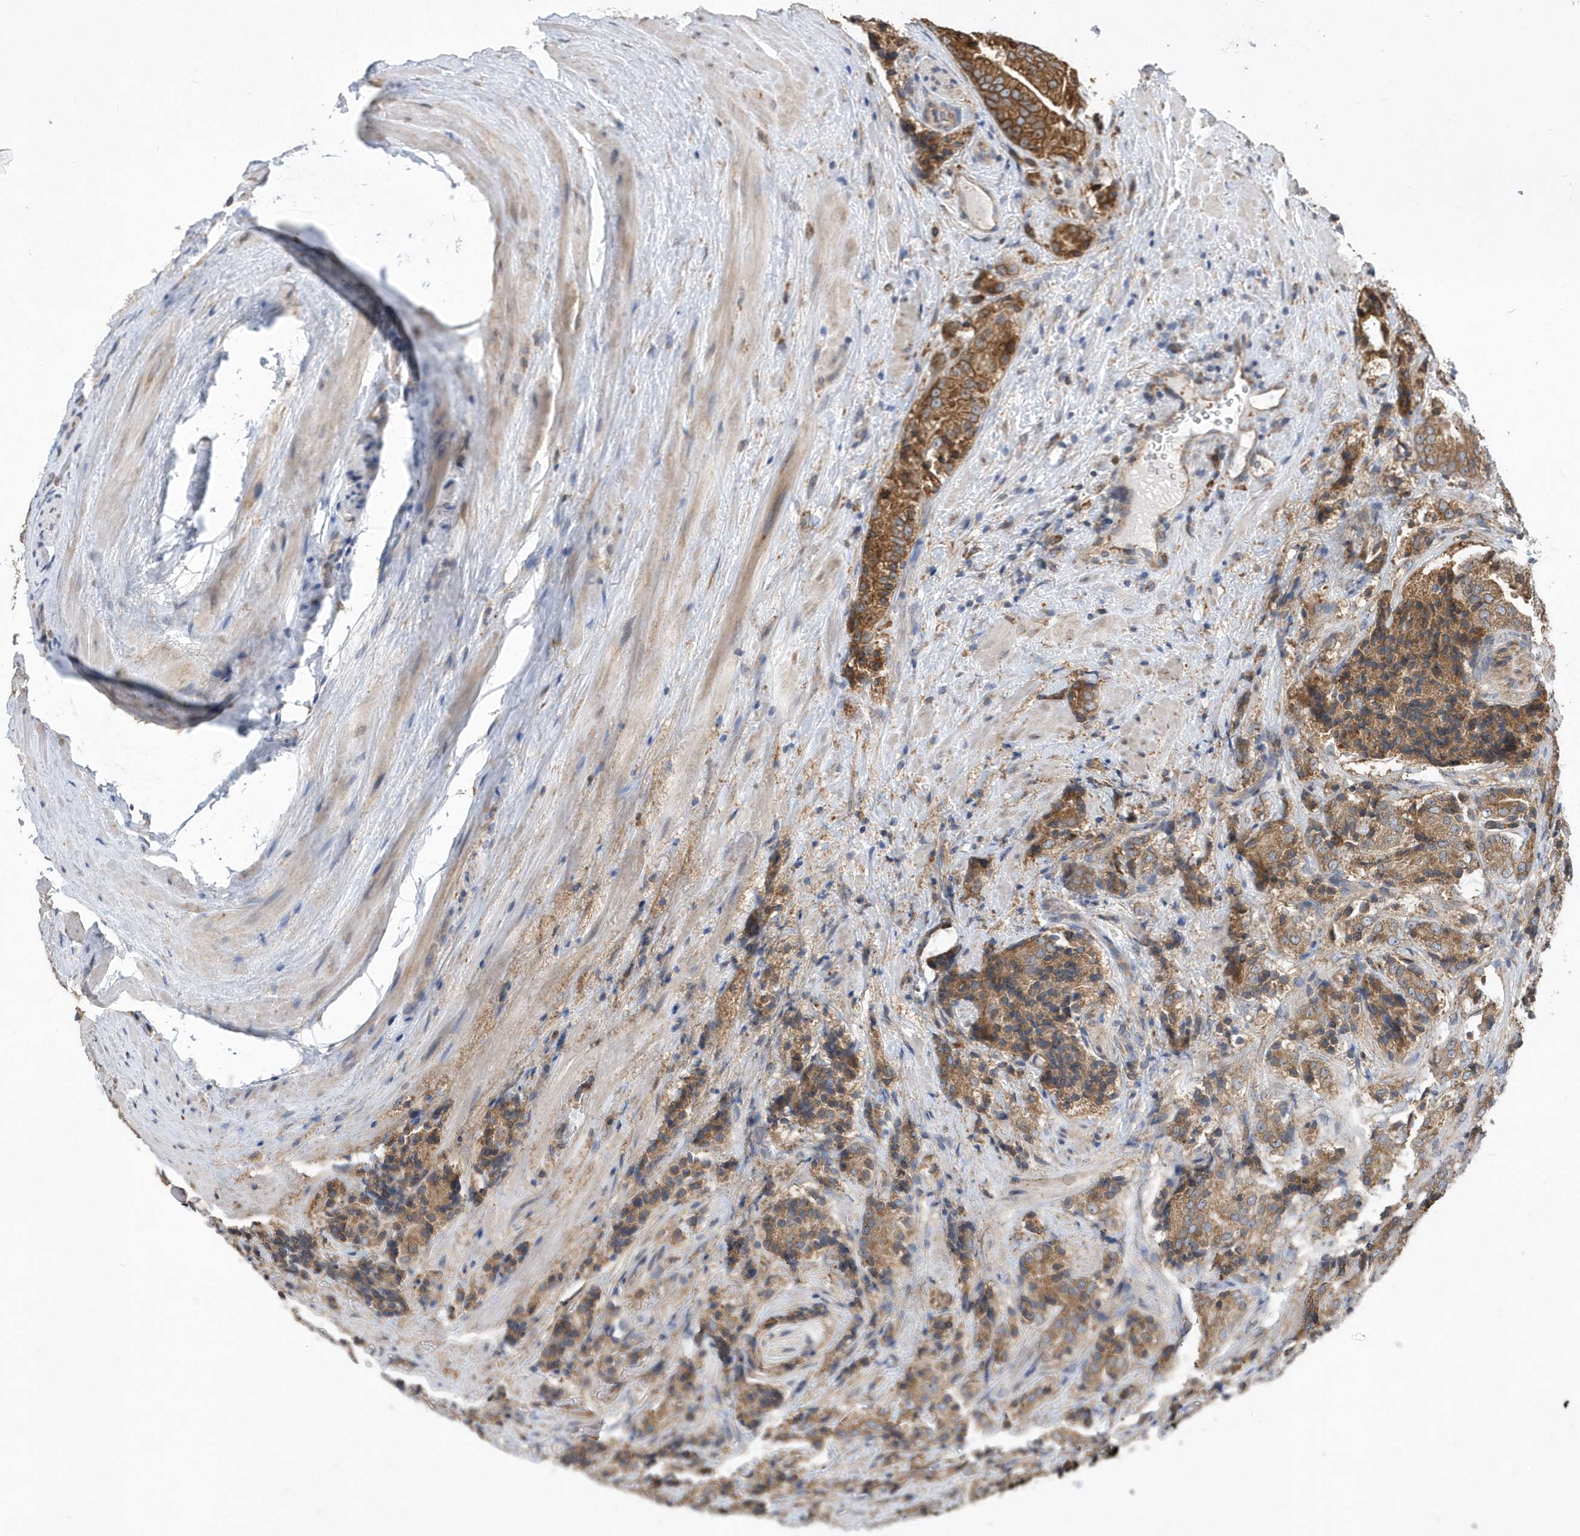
{"staining": {"intensity": "moderate", "quantity": ">75%", "location": "cytoplasmic/membranous"}, "tissue": "prostate cancer", "cell_type": "Tumor cells", "image_type": "cancer", "snomed": [{"axis": "morphology", "description": "Adenocarcinoma, High grade"}, {"axis": "topography", "description": "Prostate"}], "caption": "IHC staining of adenocarcinoma (high-grade) (prostate), which demonstrates medium levels of moderate cytoplasmic/membranous expression in about >75% of tumor cells indicating moderate cytoplasmic/membranous protein staining. The staining was performed using DAB (brown) for protein detection and nuclei were counterstained in hematoxylin (blue).", "gene": "VAMP7", "patient": {"sex": "male", "age": 57}}